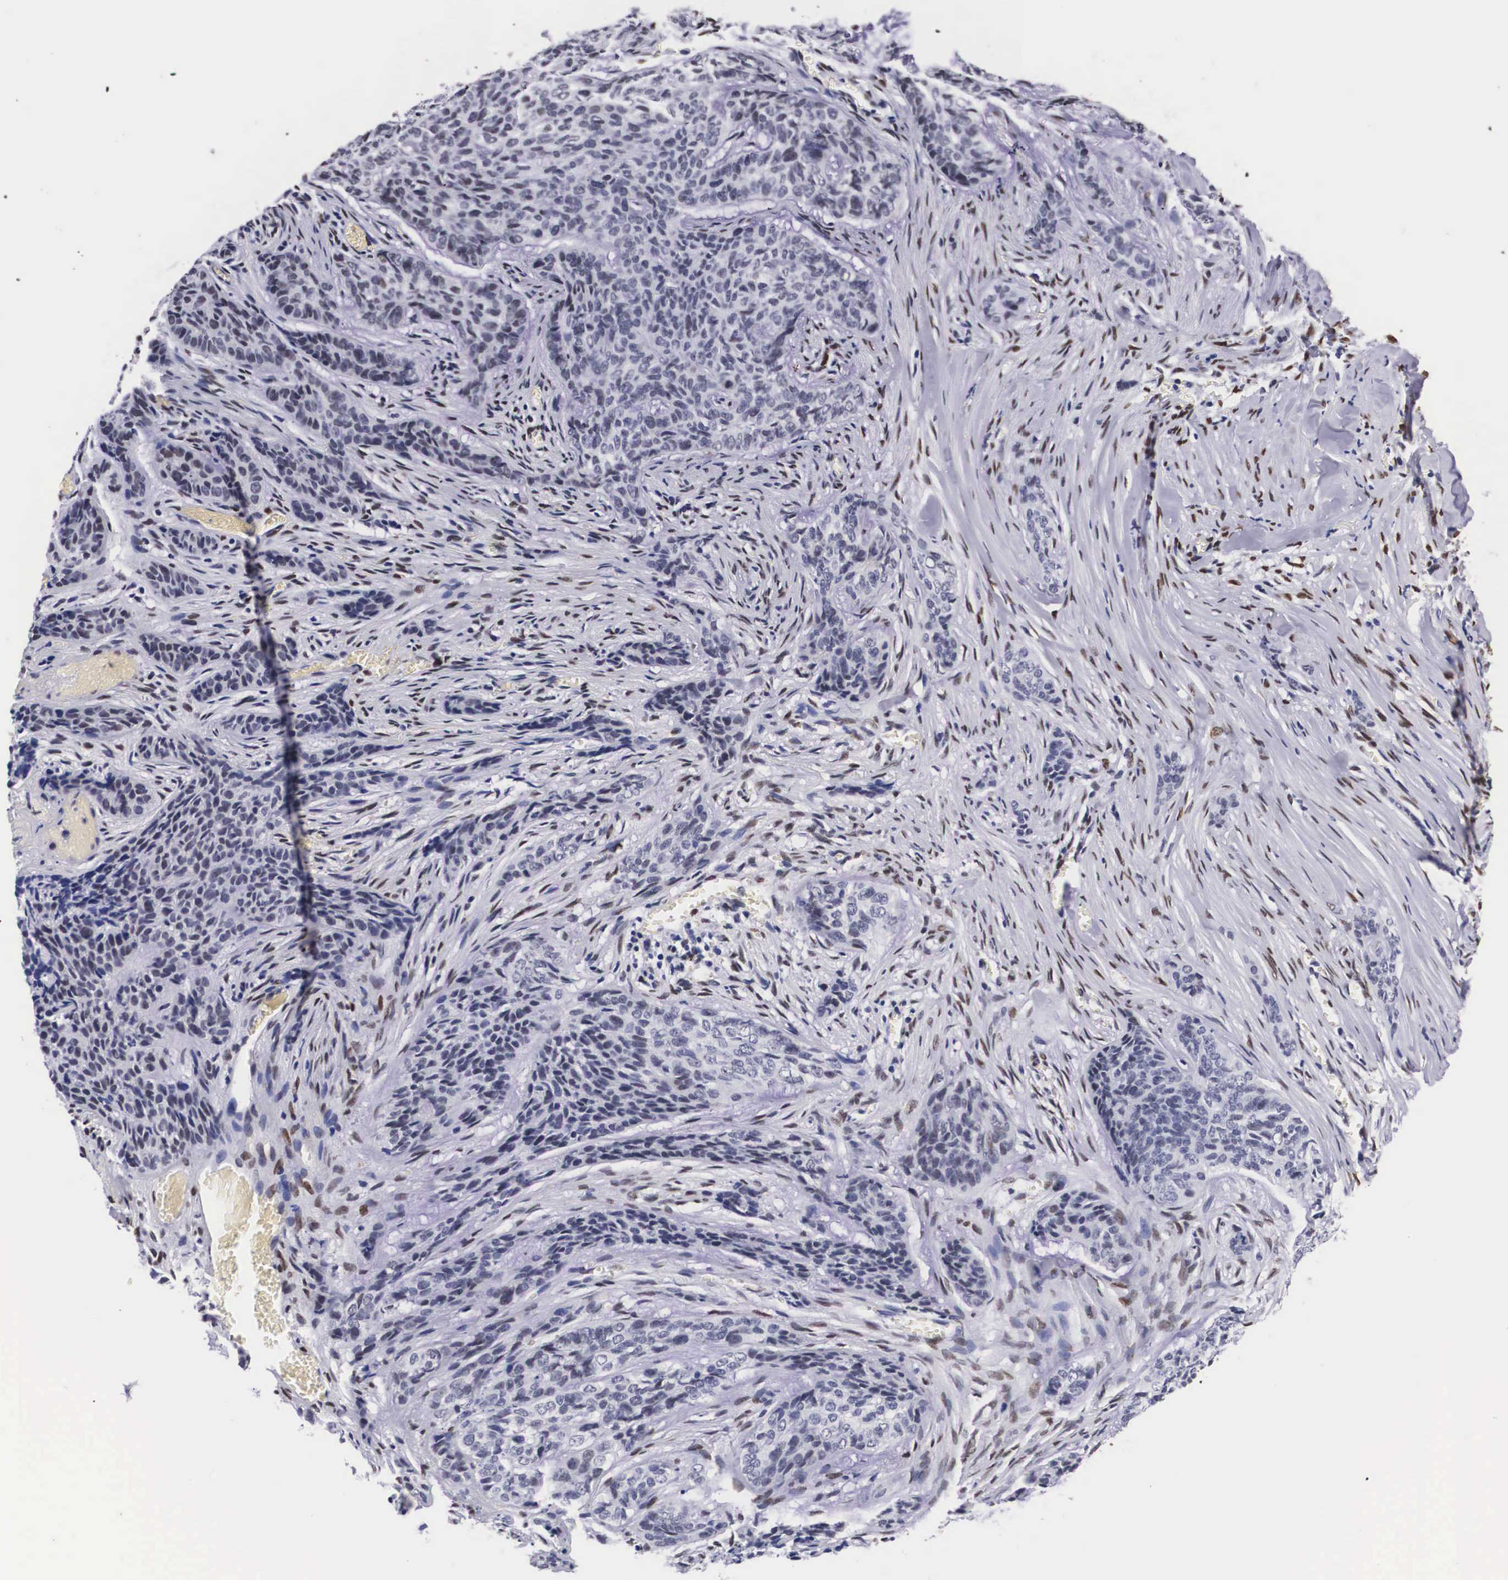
{"staining": {"intensity": "negative", "quantity": "none", "location": "none"}, "tissue": "skin cancer", "cell_type": "Tumor cells", "image_type": "cancer", "snomed": [{"axis": "morphology", "description": "Normal tissue, NOS"}, {"axis": "morphology", "description": "Basal cell carcinoma"}, {"axis": "topography", "description": "Skin"}], "caption": "Immunohistochemical staining of skin basal cell carcinoma displays no significant positivity in tumor cells. (Immunohistochemistry (ihc), brightfield microscopy, high magnification).", "gene": "KHDRBS3", "patient": {"sex": "female", "age": 65}}